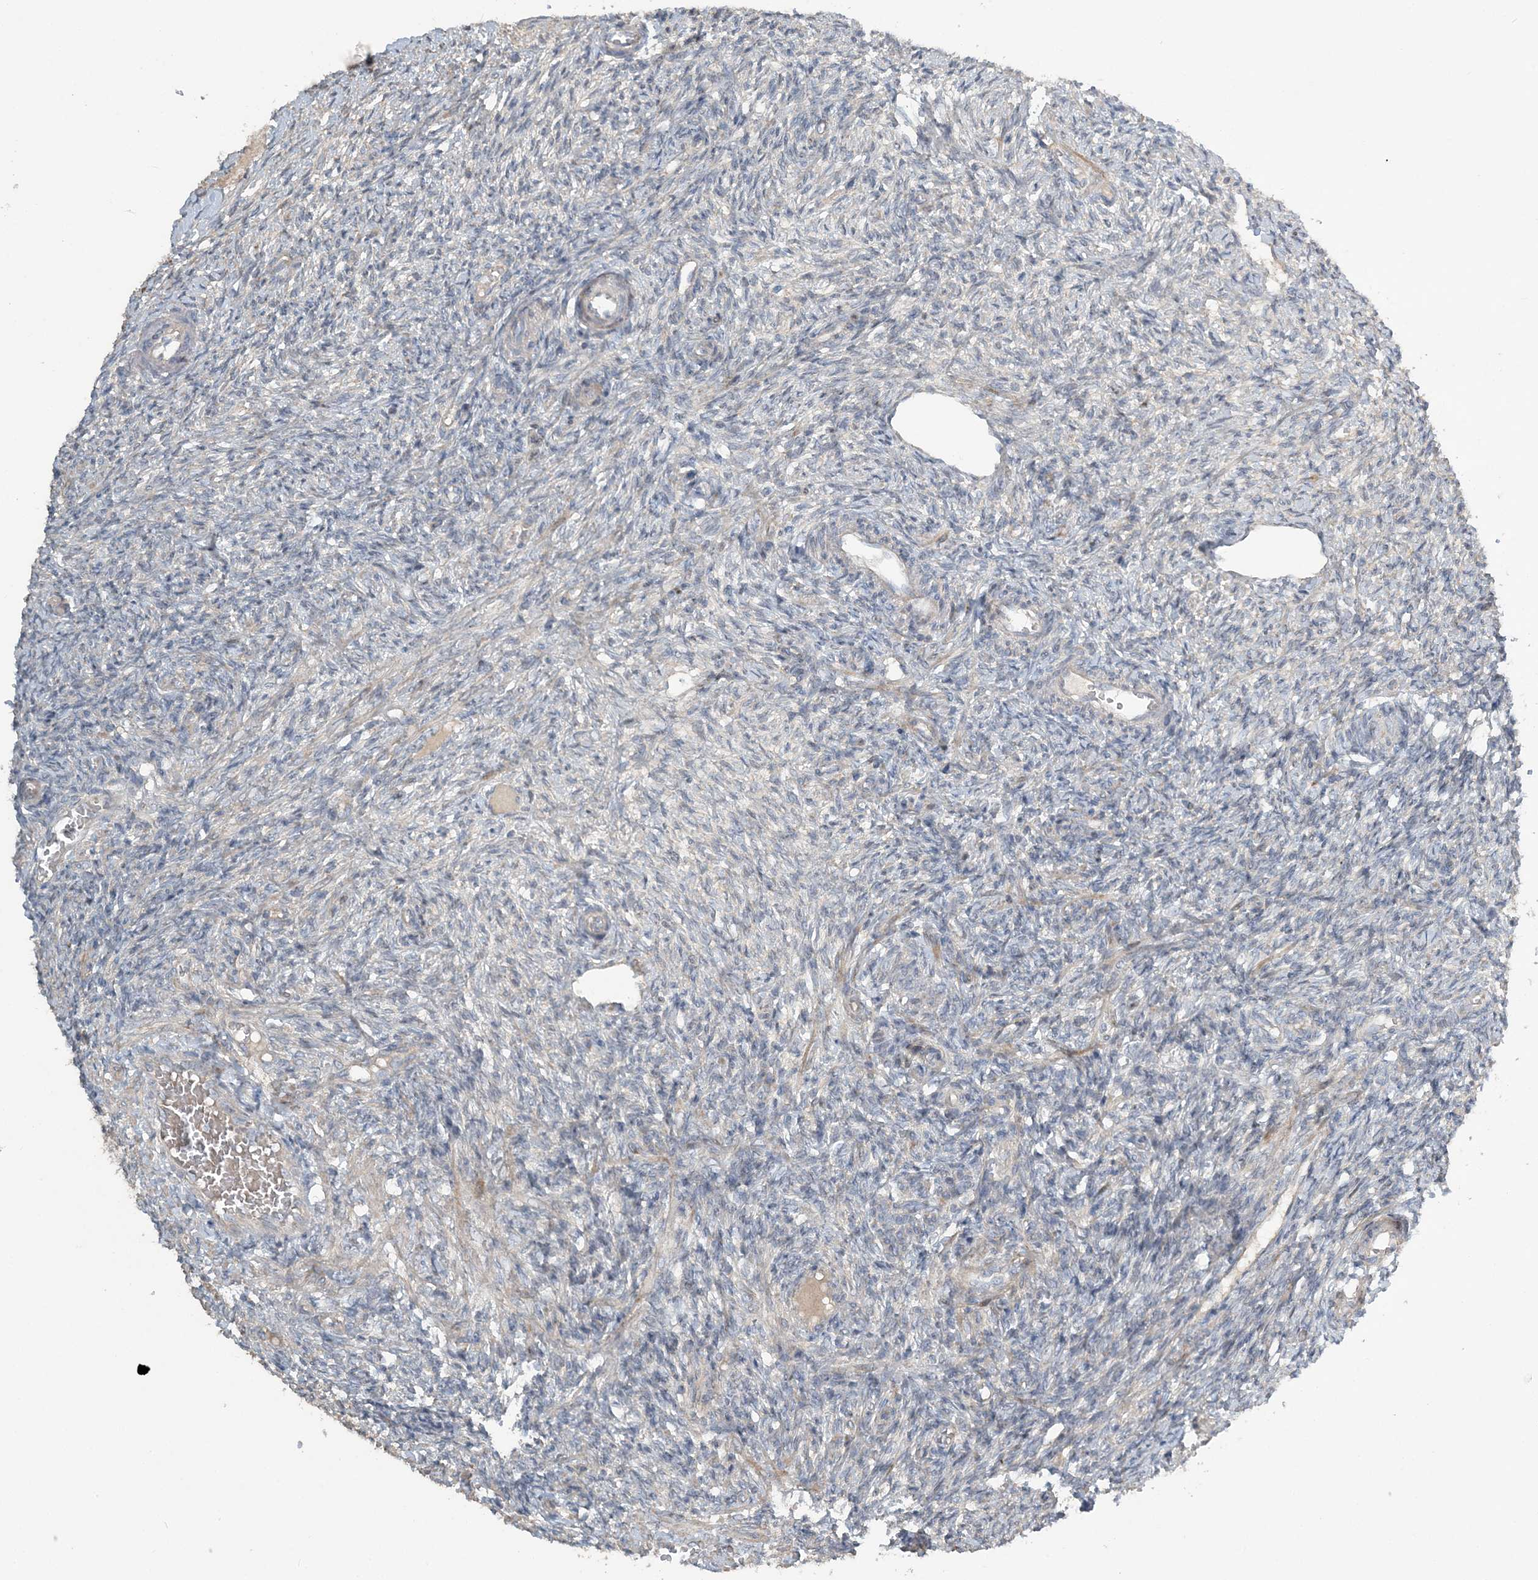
{"staining": {"intensity": "negative", "quantity": "none", "location": "none"}, "tissue": "ovary", "cell_type": "Ovarian stroma cells", "image_type": "normal", "snomed": [{"axis": "morphology", "description": "Normal tissue, NOS"}, {"axis": "topography", "description": "Ovary"}], "caption": "The photomicrograph reveals no significant positivity in ovarian stroma cells of ovary. (Stains: DAB (3,3'-diaminobenzidine) immunohistochemistry (IHC) with hematoxylin counter stain, Microscopy: brightfield microscopy at high magnification).", "gene": "SLC4A10", "patient": {"sex": "female", "age": 27}}